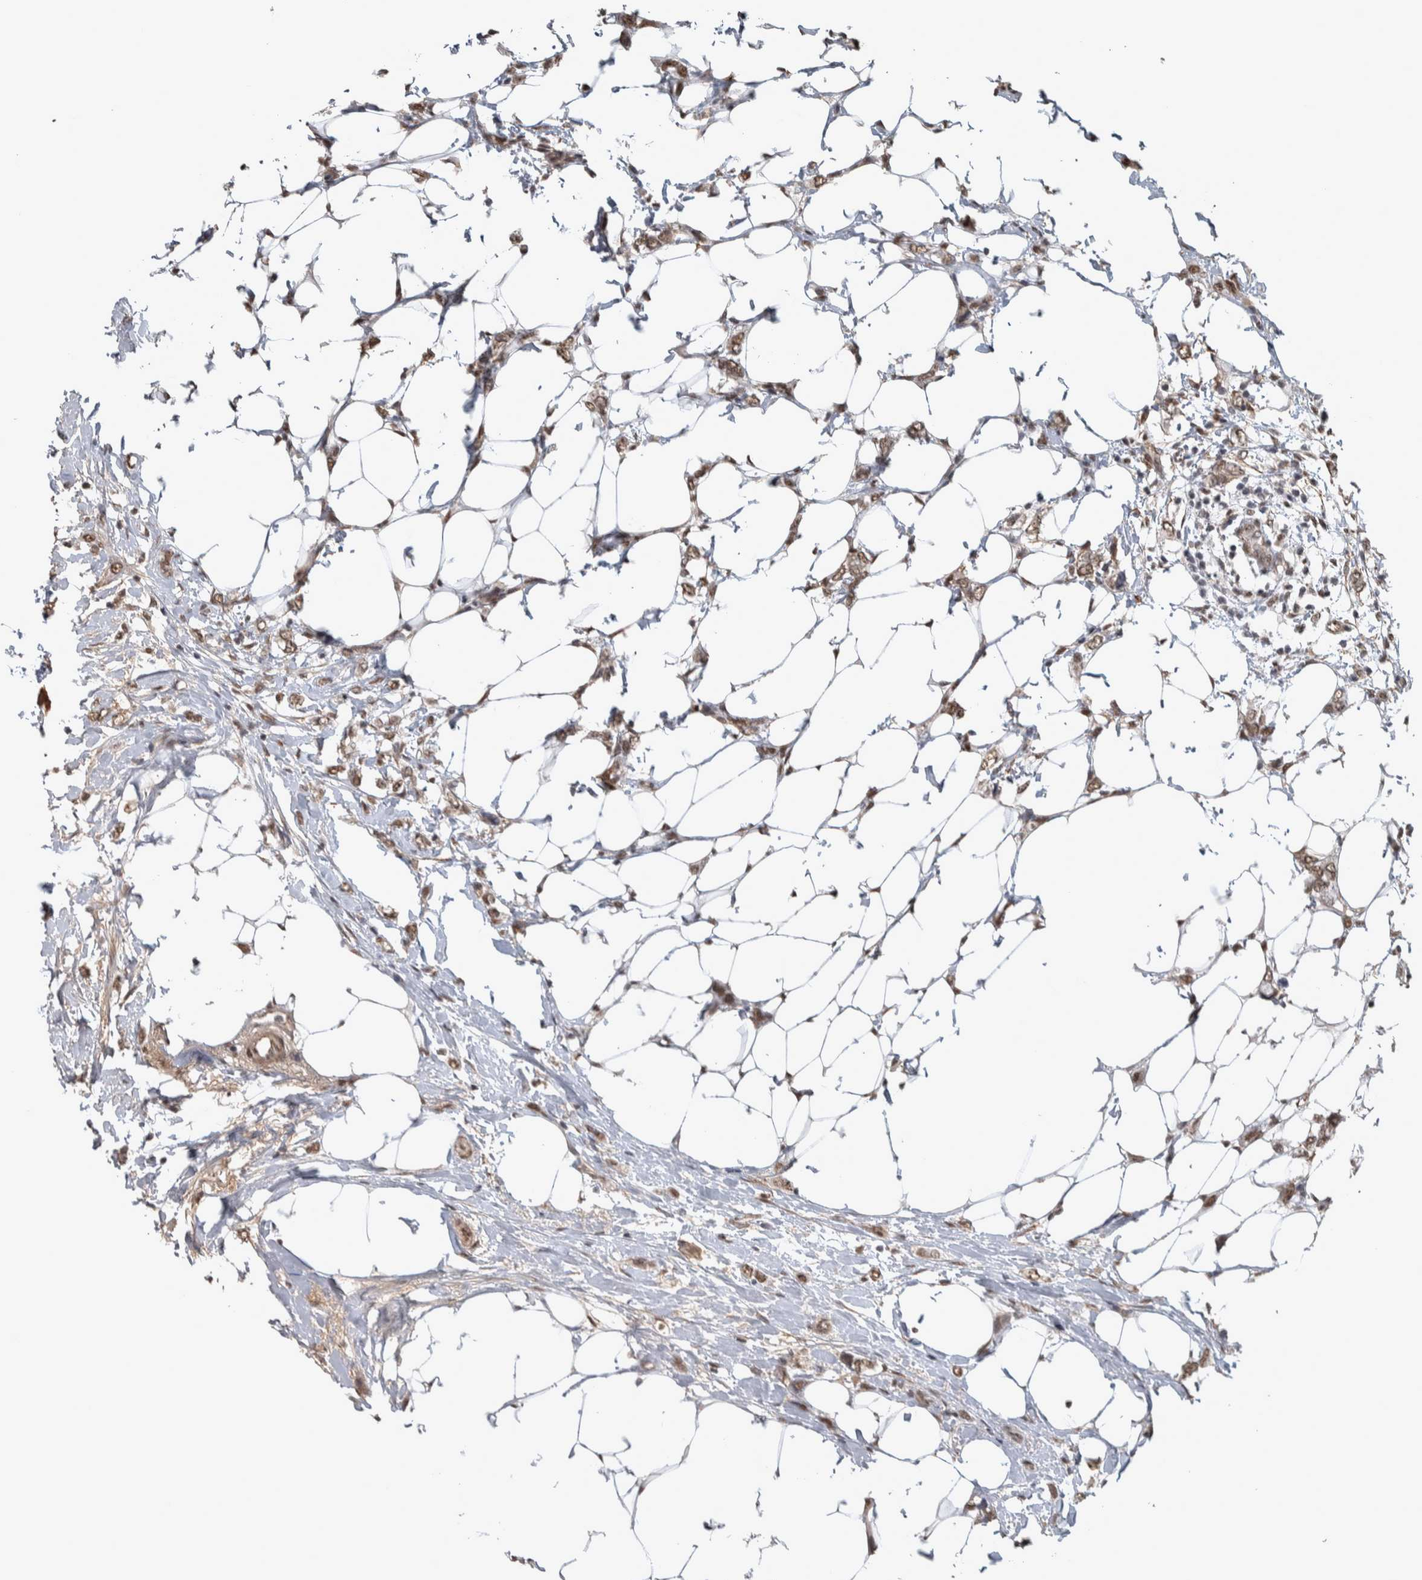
{"staining": {"intensity": "moderate", "quantity": ">75%", "location": "nuclear"}, "tissue": "breast cancer", "cell_type": "Tumor cells", "image_type": "cancer", "snomed": [{"axis": "morphology", "description": "Normal tissue, NOS"}, {"axis": "morphology", "description": "Lobular carcinoma"}, {"axis": "topography", "description": "Breast"}], "caption": "IHC of human breast cancer exhibits medium levels of moderate nuclear expression in approximately >75% of tumor cells. The staining was performed using DAB (3,3'-diaminobenzidine), with brown indicating positive protein expression. Nuclei are stained blue with hematoxylin.", "gene": "DDX42", "patient": {"sex": "female", "age": 47}}